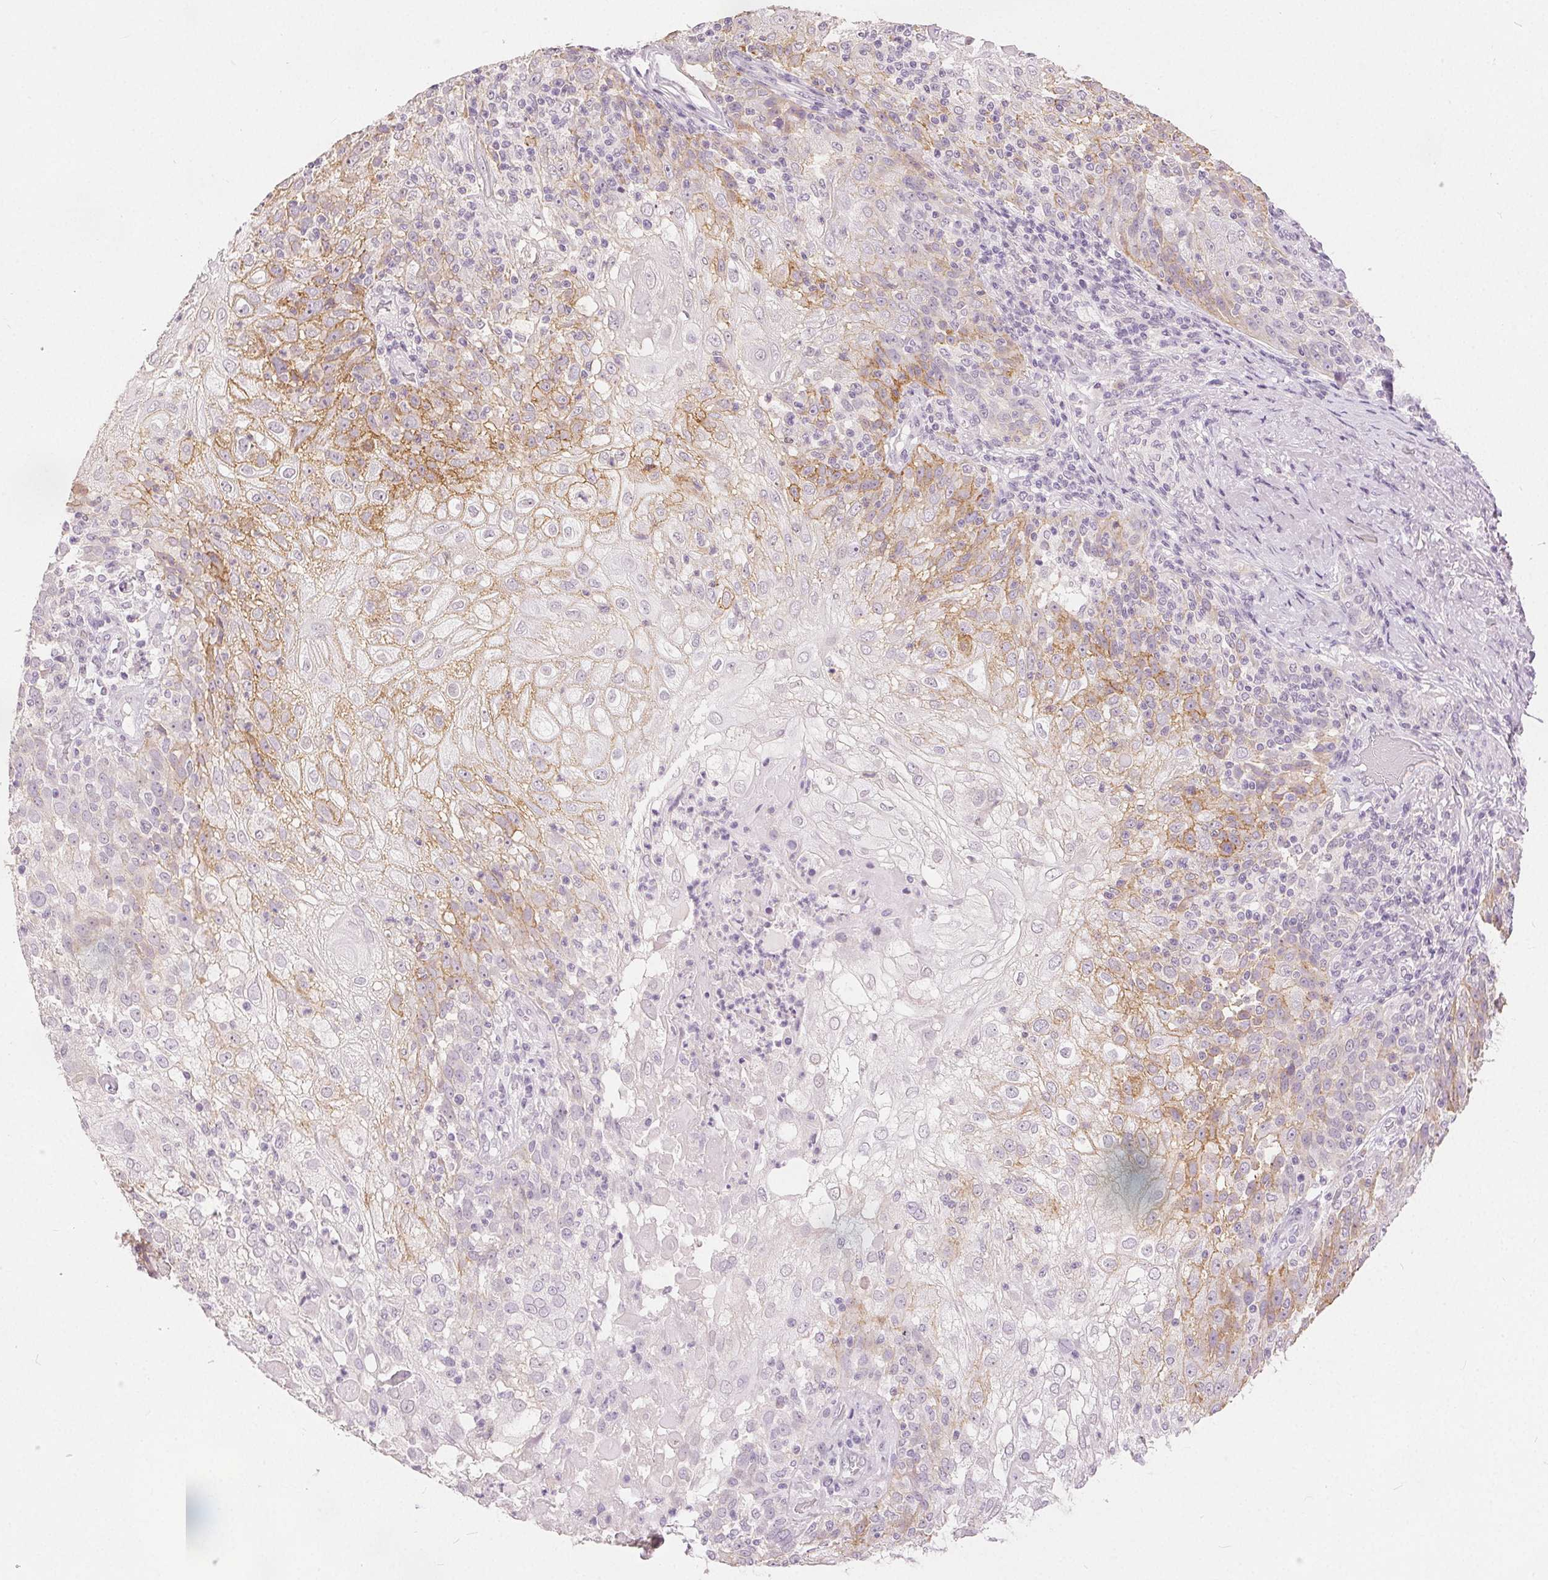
{"staining": {"intensity": "moderate", "quantity": "<25%", "location": "cytoplasmic/membranous"}, "tissue": "skin cancer", "cell_type": "Tumor cells", "image_type": "cancer", "snomed": [{"axis": "morphology", "description": "Normal tissue, NOS"}, {"axis": "morphology", "description": "Squamous cell carcinoma, NOS"}, {"axis": "topography", "description": "Skin"}], "caption": "This histopathology image exhibits squamous cell carcinoma (skin) stained with IHC to label a protein in brown. The cytoplasmic/membranous of tumor cells show moderate positivity for the protein. Nuclei are counter-stained blue.", "gene": "CA12", "patient": {"sex": "female", "age": 83}}